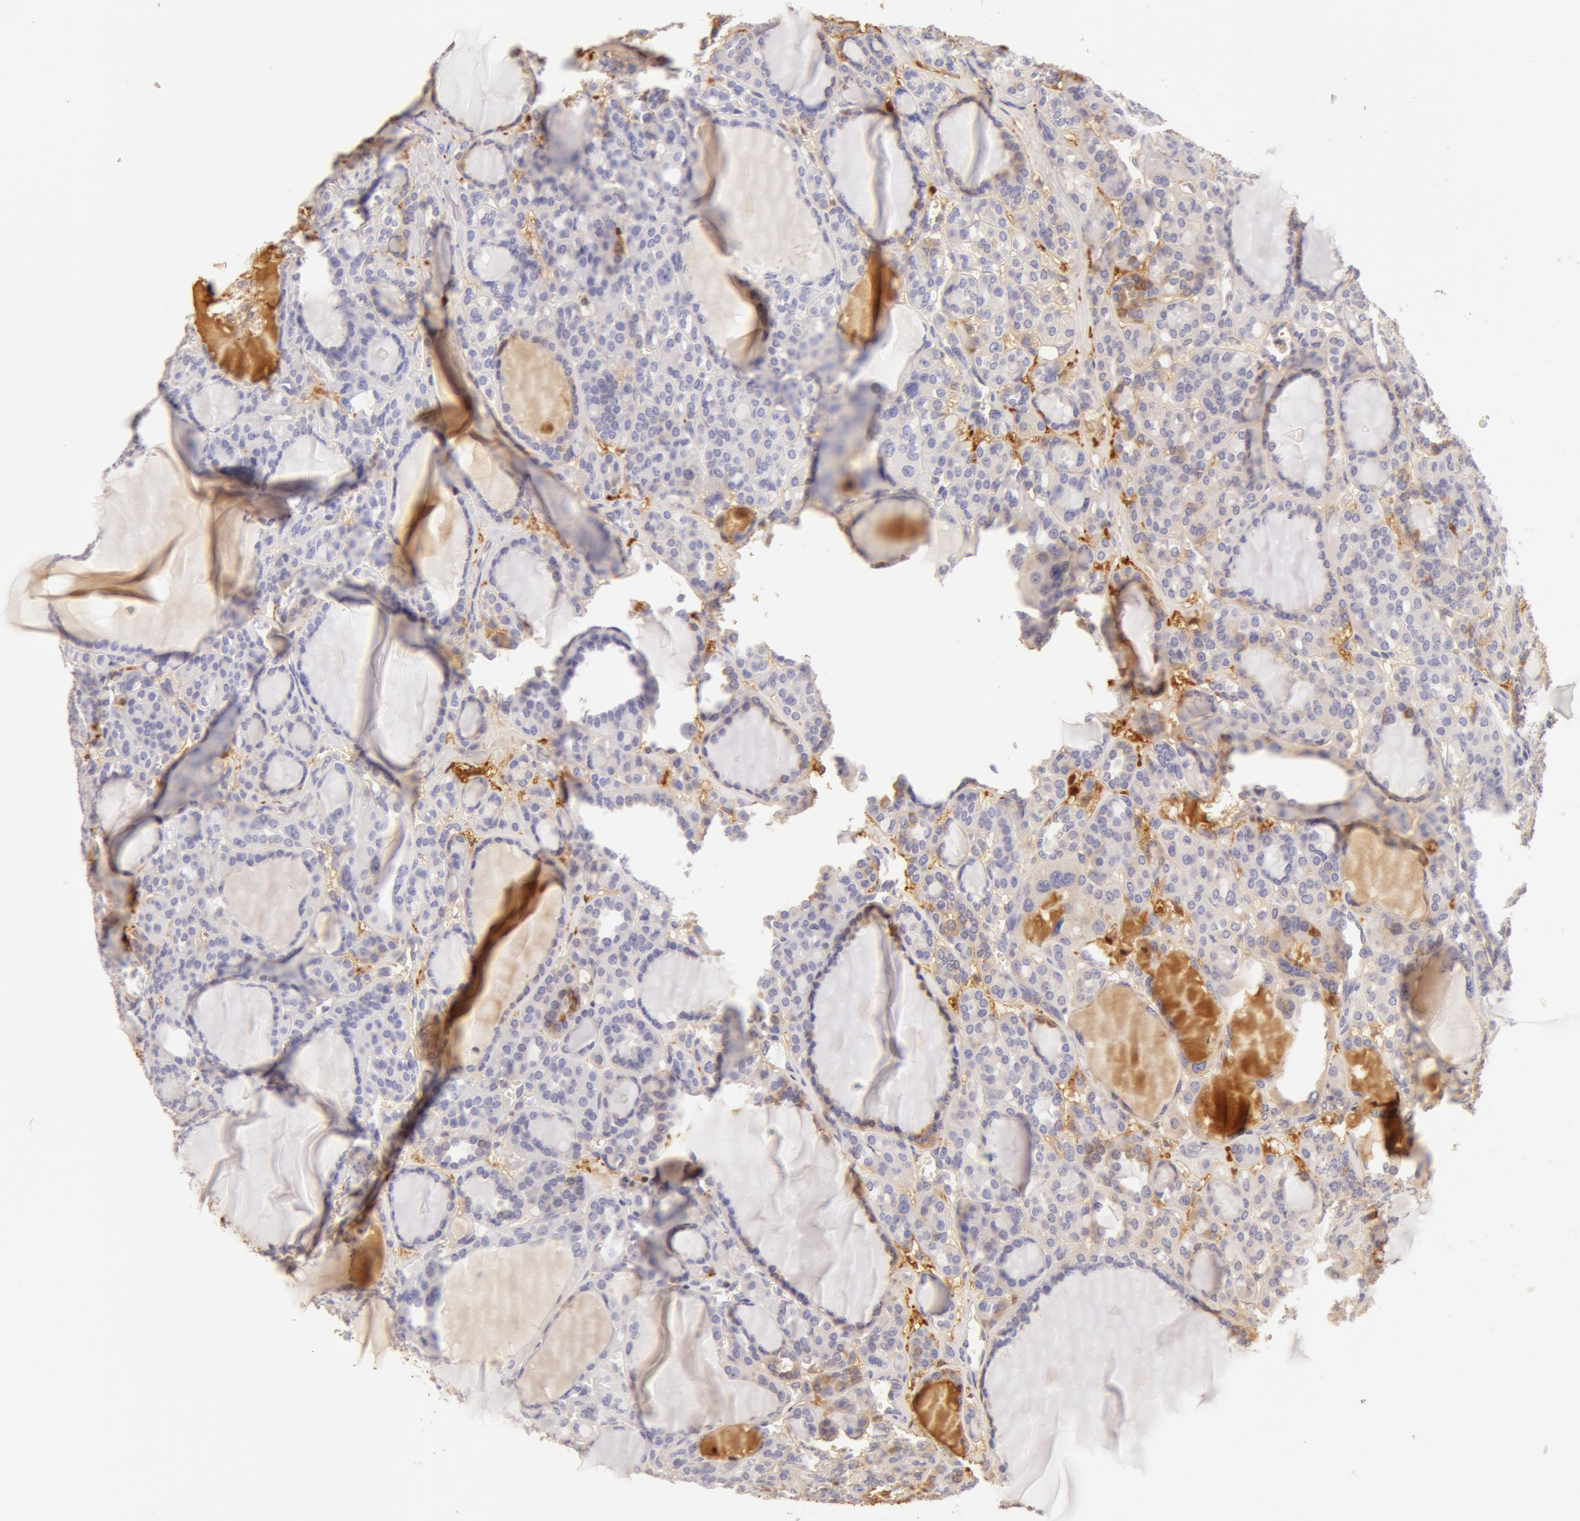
{"staining": {"intensity": "negative", "quantity": "none", "location": "none"}, "tissue": "thyroid cancer", "cell_type": "Tumor cells", "image_type": "cancer", "snomed": [{"axis": "morphology", "description": "Follicular adenoma carcinoma, NOS"}, {"axis": "topography", "description": "Thyroid gland"}], "caption": "IHC of human thyroid cancer (follicular adenoma carcinoma) reveals no expression in tumor cells. (DAB IHC visualized using brightfield microscopy, high magnification).", "gene": "AHSG", "patient": {"sex": "female", "age": 71}}